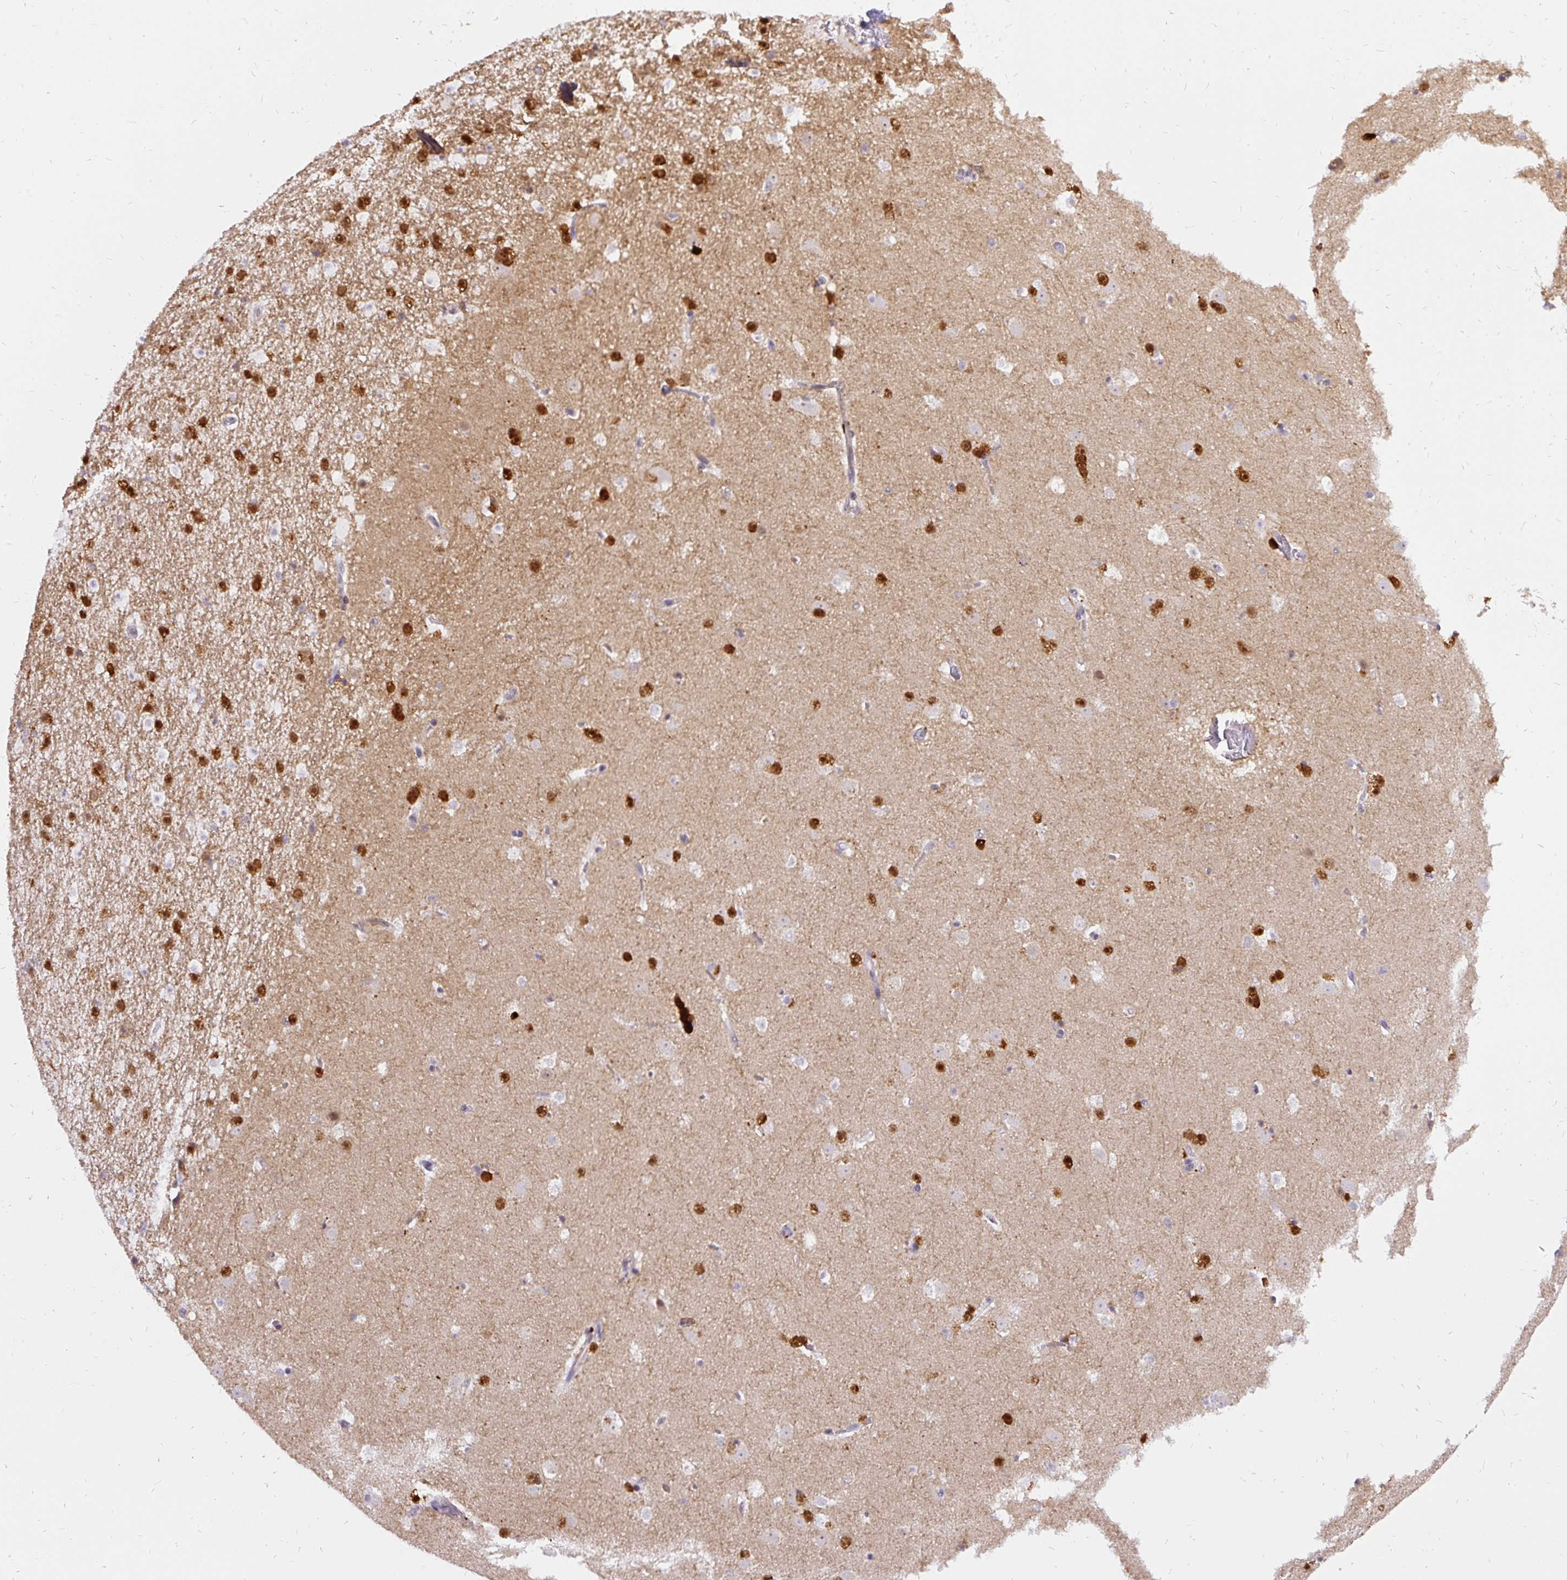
{"staining": {"intensity": "strong", "quantity": "25%-75%", "location": "nuclear"}, "tissue": "caudate", "cell_type": "Glial cells", "image_type": "normal", "snomed": [{"axis": "morphology", "description": "Normal tissue, NOS"}, {"axis": "topography", "description": "Lateral ventricle wall"}], "caption": "Protein expression analysis of normal caudate reveals strong nuclear expression in about 25%-75% of glial cells.", "gene": "FAM117B", "patient": {"sex": "male", "age": 37}}